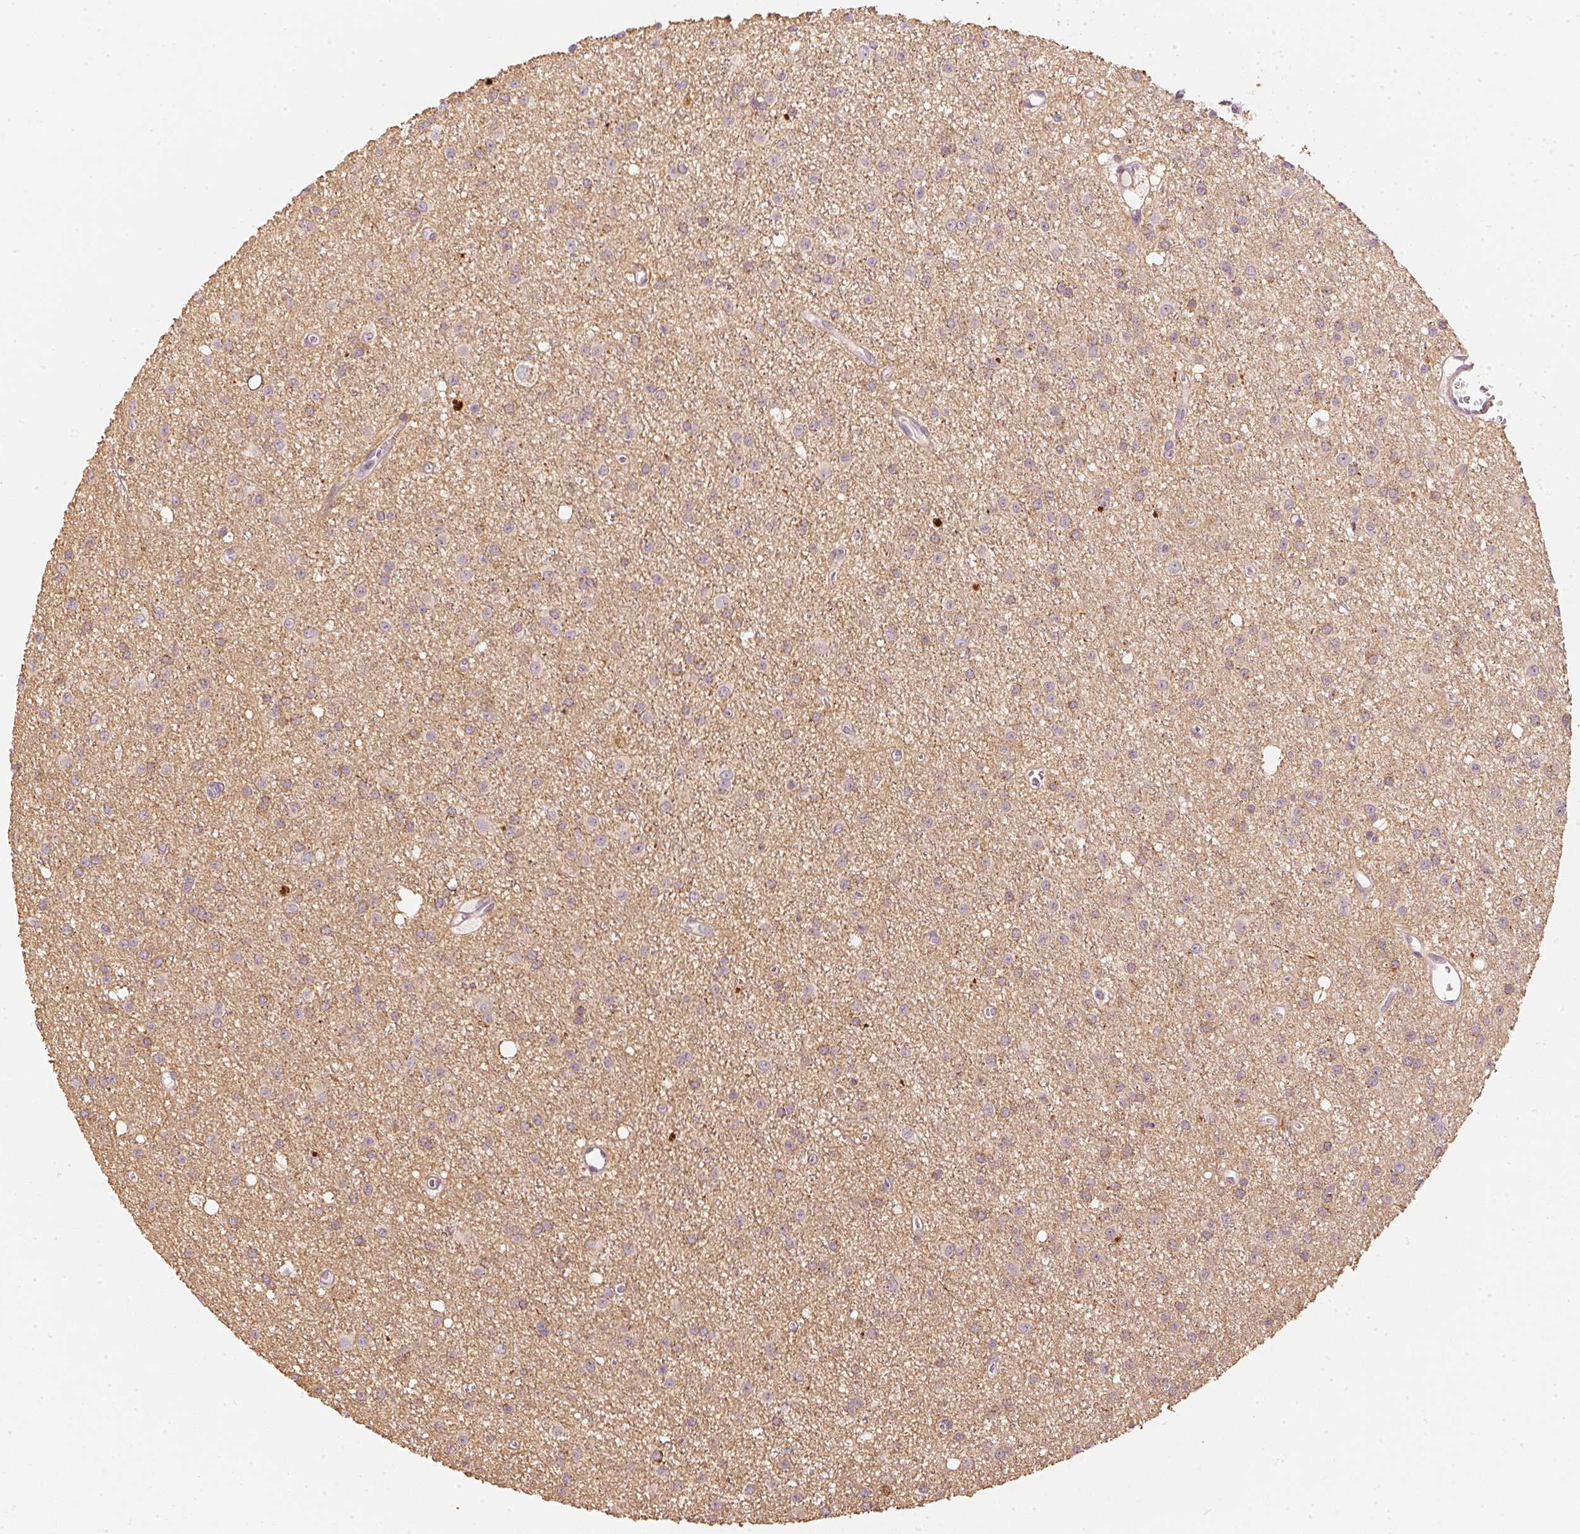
{"staining": {"intensity": "negative", "quantity": "none", "location": "none"}, "tissue": "glioma", "cell_type": "Tumor cells", "image_type": "cancer", "snomed": [{"axis": "morphology", "description": "Glioma, malignant, Low grade"}, {"axis": "topography", "description": "Brain"}], "caption": "IHC of human low-grade glioma (malignant) exhibits no expression in tumor cells.", "gene": "APLP1", "patient": {"sex": "male", "age": 27}}